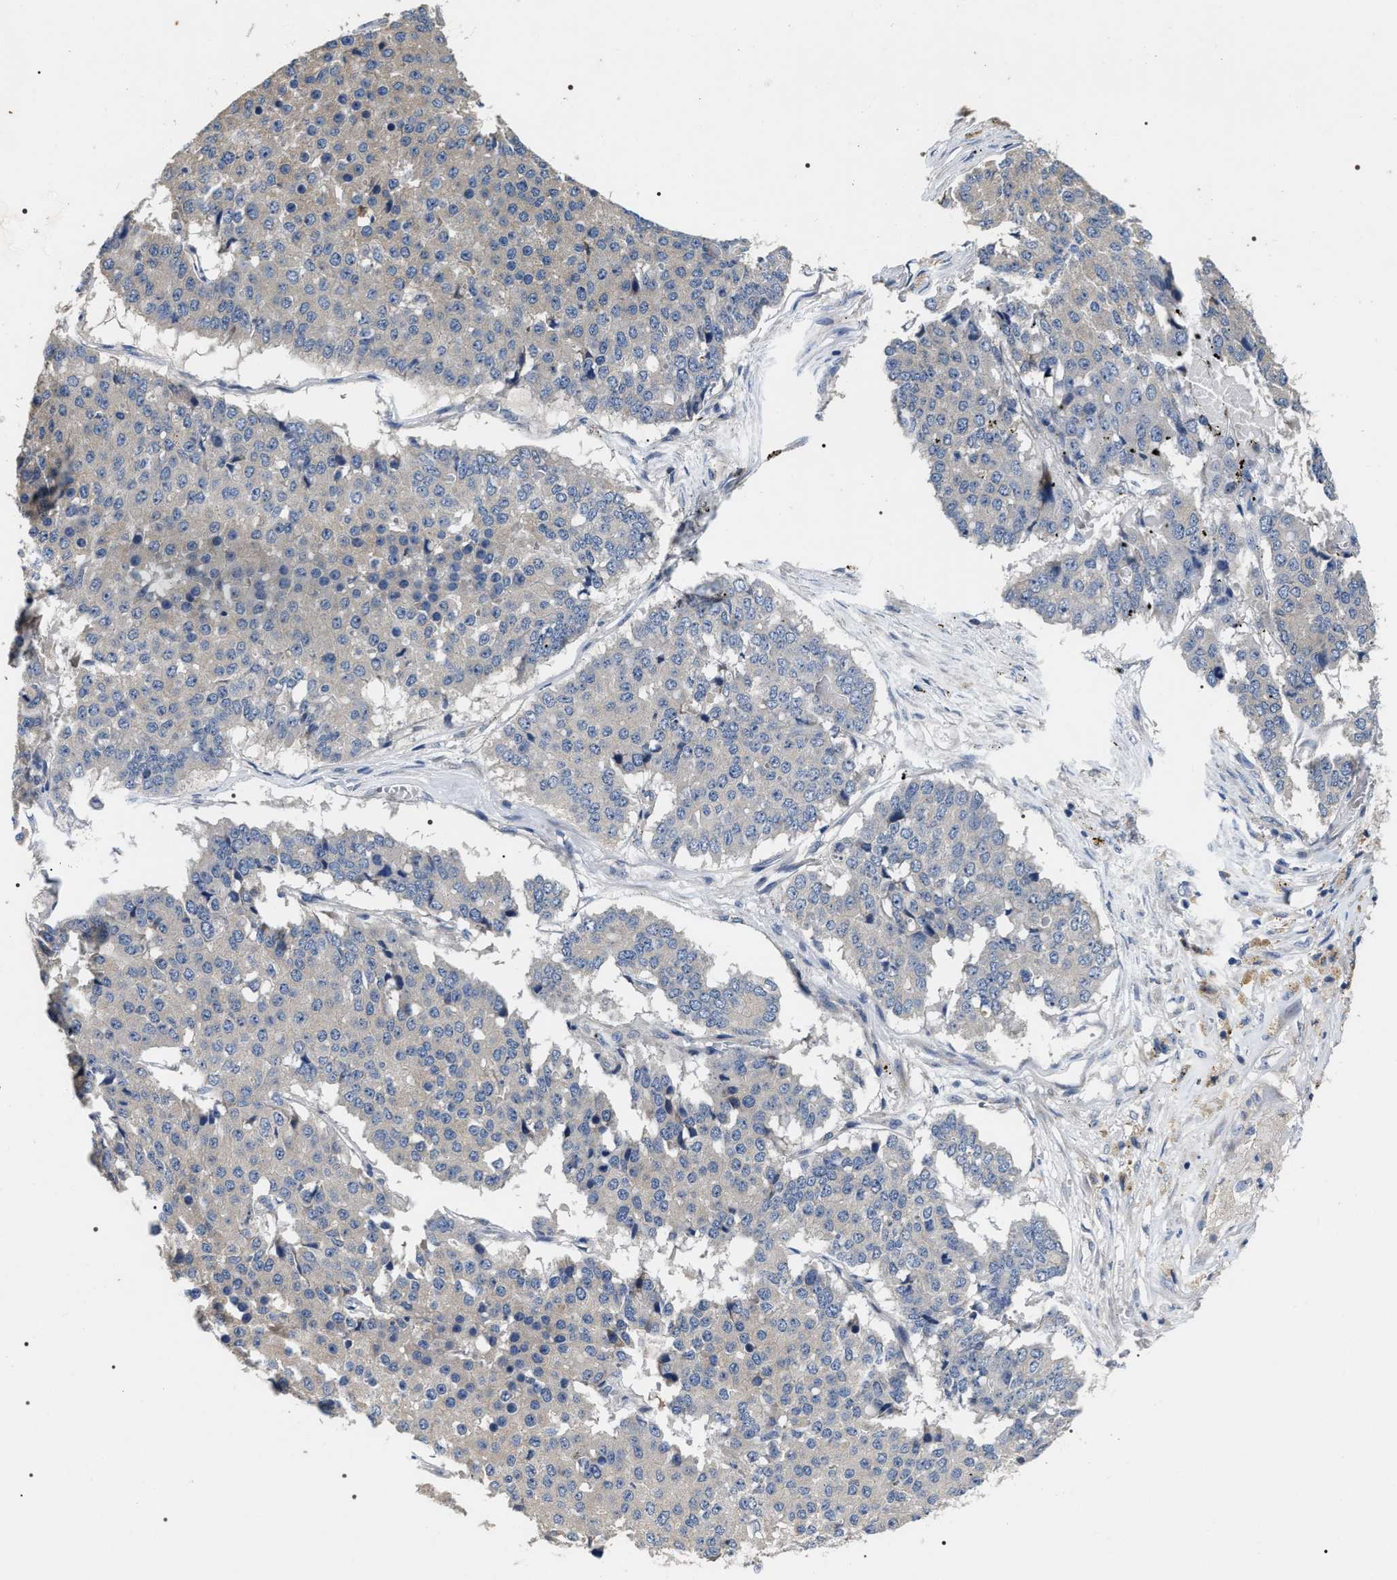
{"staining": {"intensity": "negative", "quantity": "none", "location": "none"}, "tissue": "pancreatic cancer", "cell_type": "Tumor cells", "image_type": "cancer", "snomed": [{"axis": "morphology", "description": "Adenocarcinoma, NOS"}, {"axis": "topography", "description": "Pancreas"}], "caption": "This is an immunohistochemistry photomicrograph of pancreatic cancer (adenocarcinoma). There is no staining in tumor cells.", "gene": "IFT81", "patient": {"sex": "male", "age": 50}}